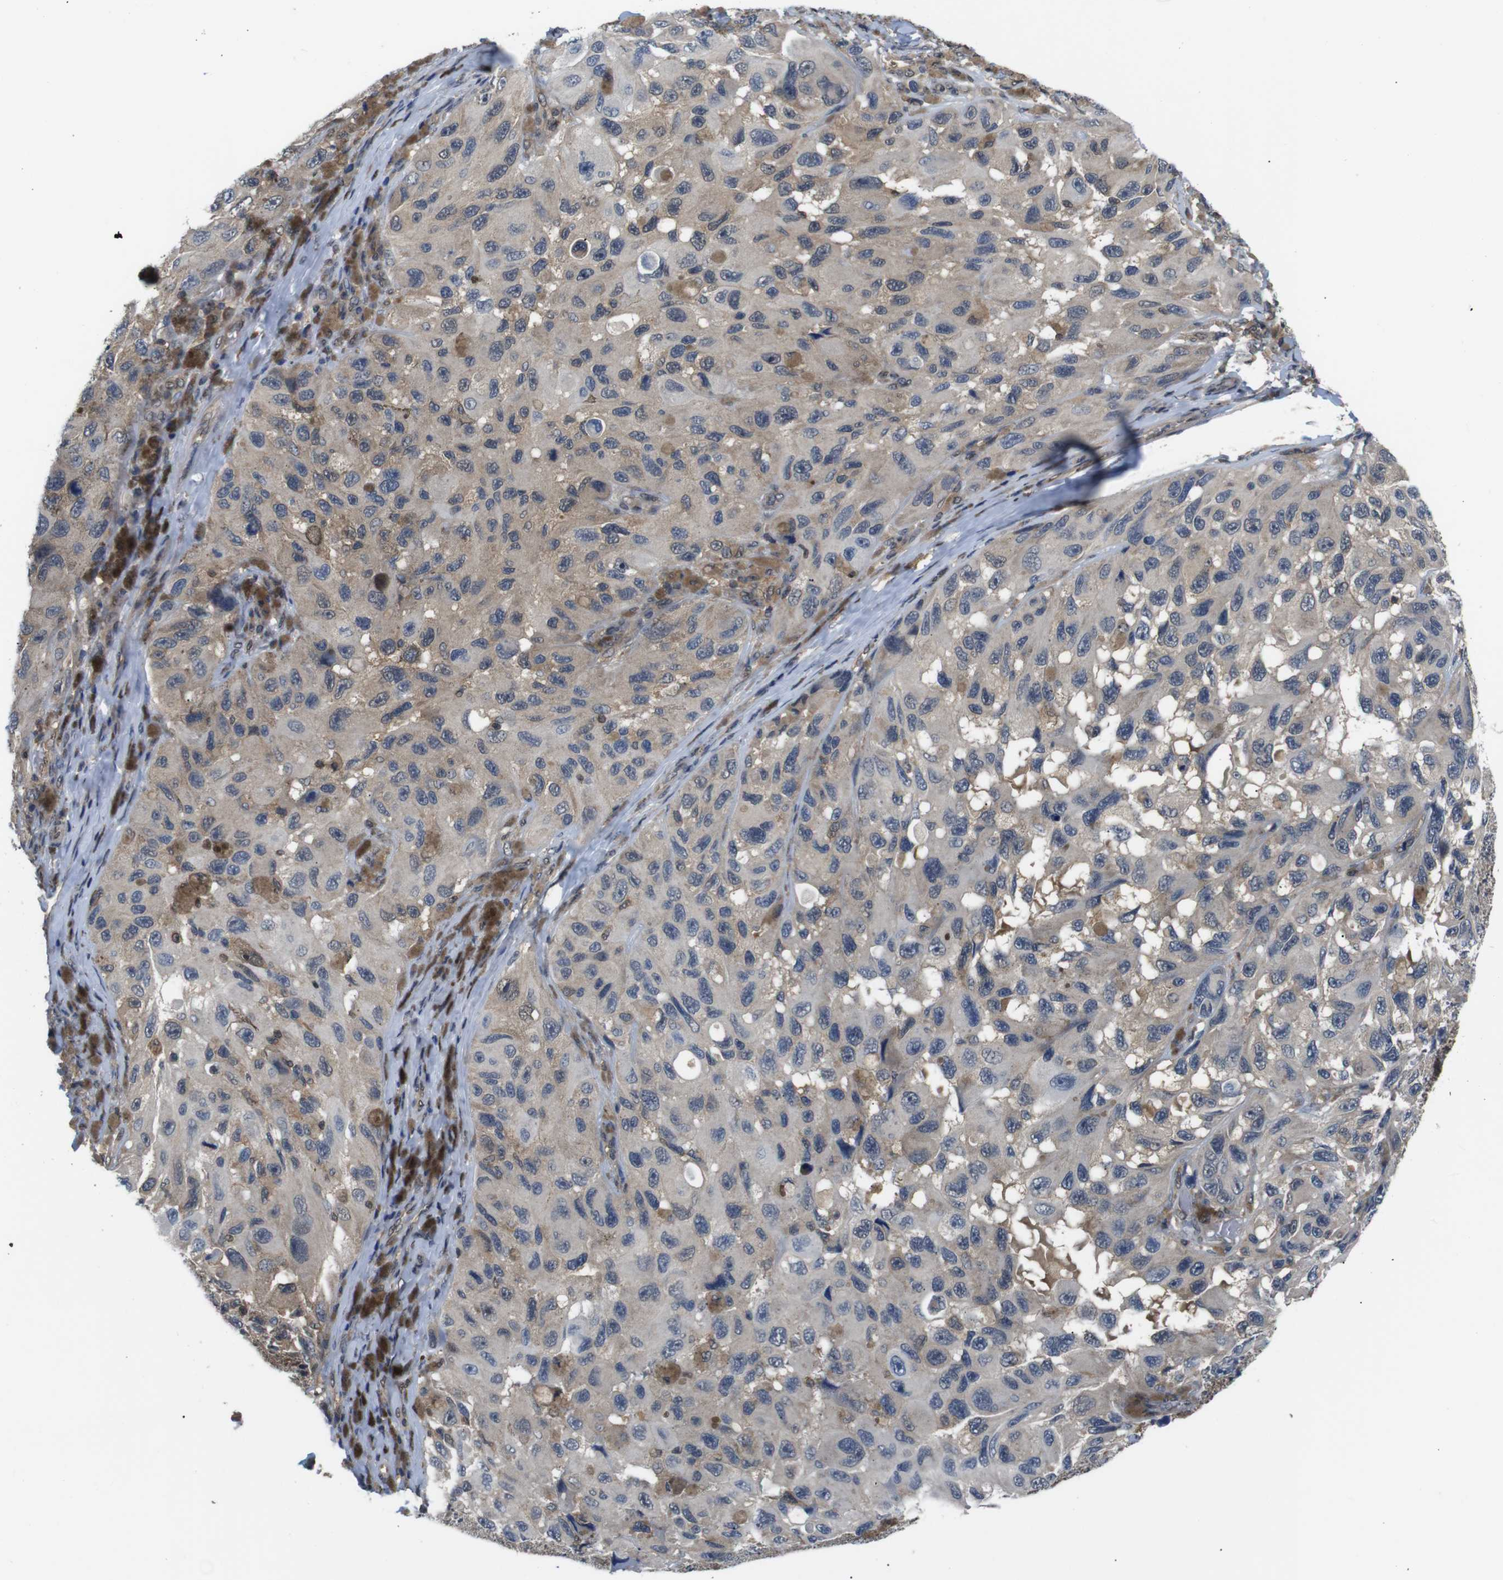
{"staining": {"intensity": "weak", "quantity": ">75%", "location": "cytoplasmic/membranous"}, "tissue": "melanoma", "cell_type": "Tumor cells", "image_type": "cancer", "snomed": [{"axis": "morphology", "description": "Malignant melanoma, NOS"}, {"axis": "topography", "description": "Skin"}], "caption": "Human melanoma stained for a protein (brown) reveals weak cytoplasmic/membranous positive staining in about >75% of tumor cells.", "gene": "UBXN1", "patient": {"sex": "female", "age": 73}}